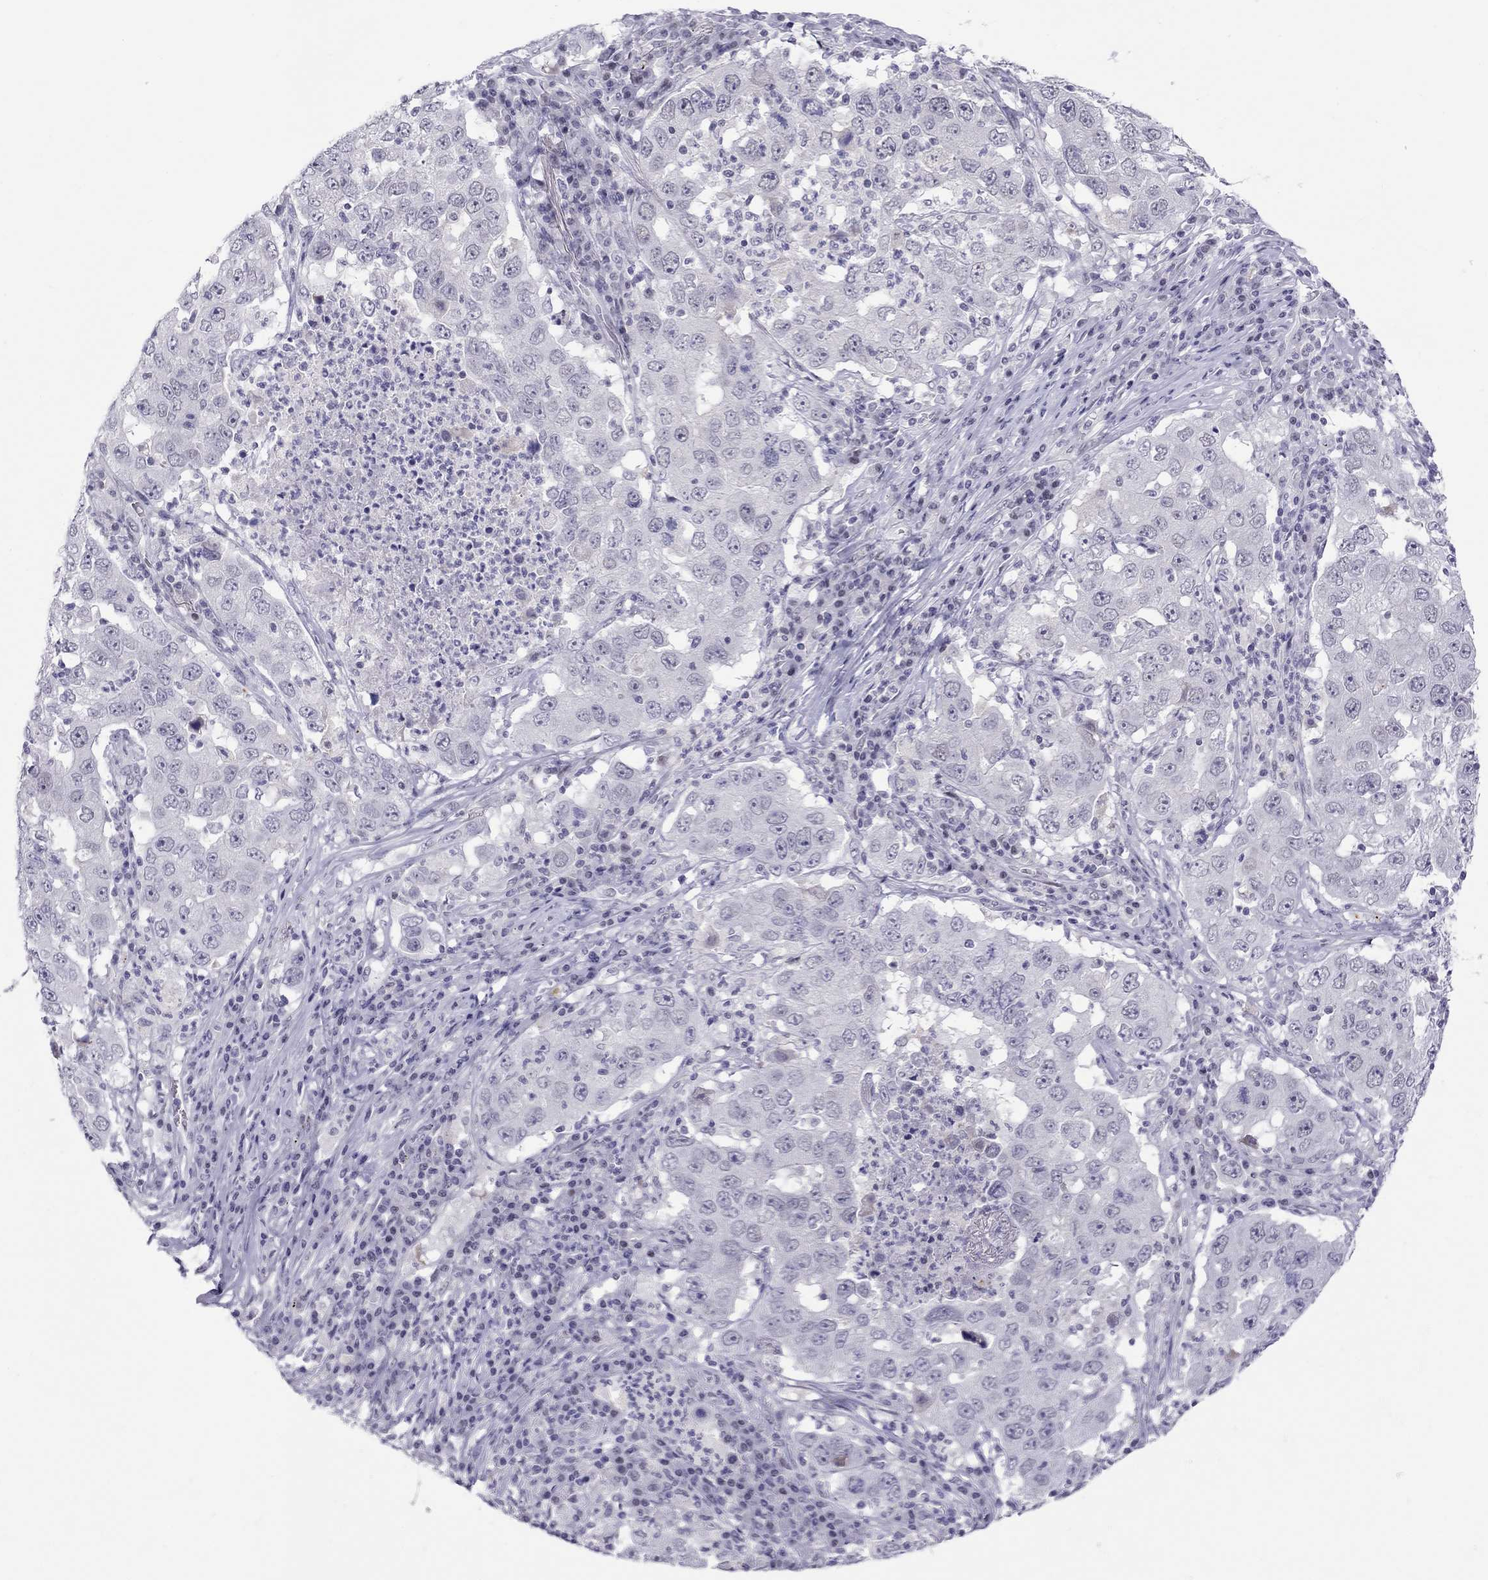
{"staining": {"intensity": "negative", "quantity": "none", "location": "none"}, "tissue": "lung cancer", "cell_type": "Tumor cells", "image_type": "cancer", "snomed": [{"axis": "morphology", "description": "Adenocarcinoma, NOS"}, {"axis": "topography", "description": "Lung"}], "caption": "An image of human lung cancer (adenocarcinoma) is negative for staining in tumor cells.", "gene": "CHRNB3", "patient": {"sex": "male", "age": 73}}